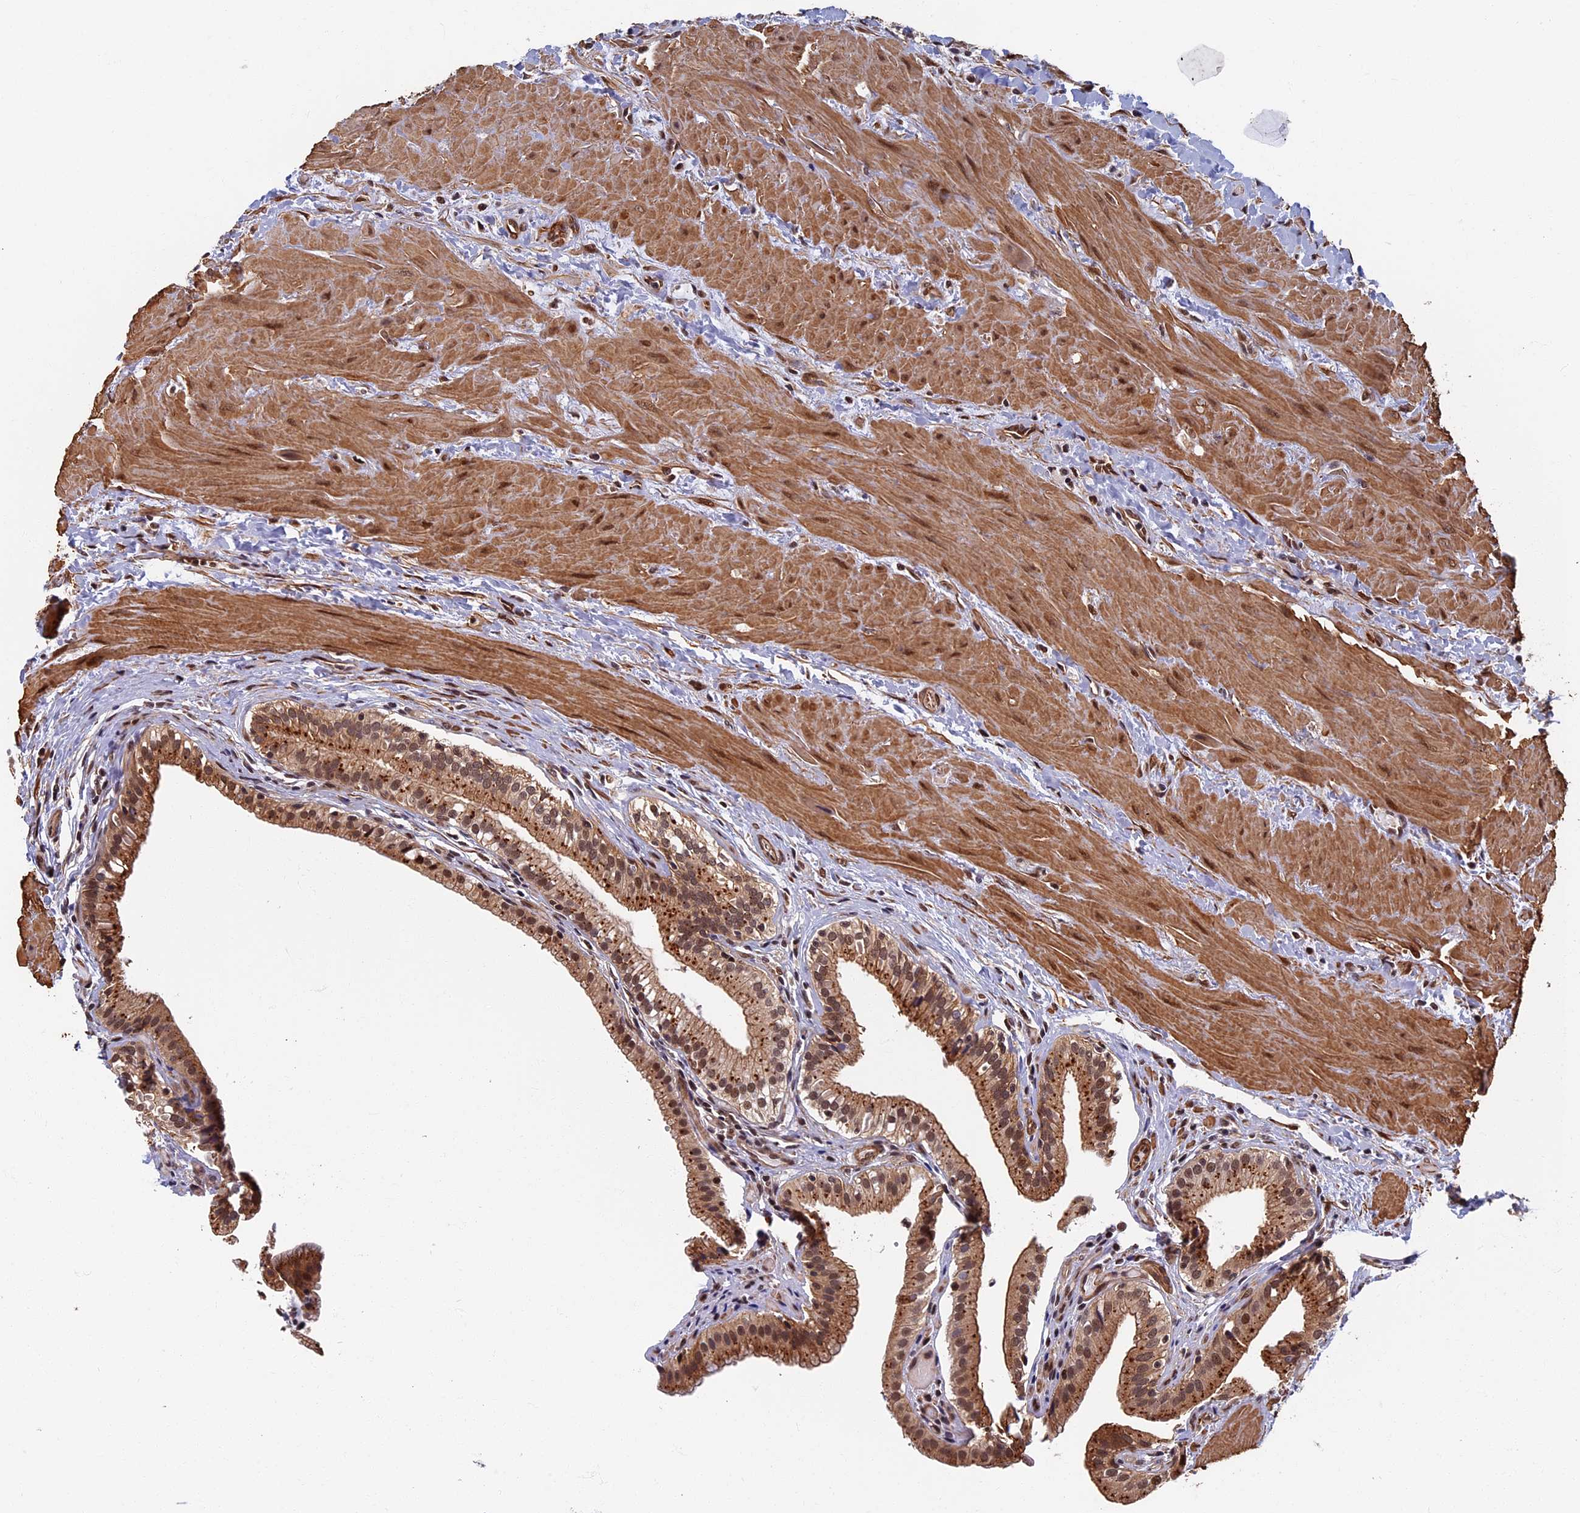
{"staining": {"intensity": "strong", "quantity": ">75%", "location": "cytoplasmic/membranous,nuclear"}, "tissue": "gallbladder", "cell_type": "Glandular cells", "image_type": "normal", "snomed": [{"axis": "morphology", "description": "Normal tissue, NOS"}, {"axis": "topography", "description": "Gallbladder"}], "caption": "Glandular cells exhibit strong cytoplasmic/membranous,nuclear expression in about >75% of cells in benign gallbladder. Nuclei are stained in blue.", "gene": "CTDP1", "patient": {"sex": "male", "age": 24}}